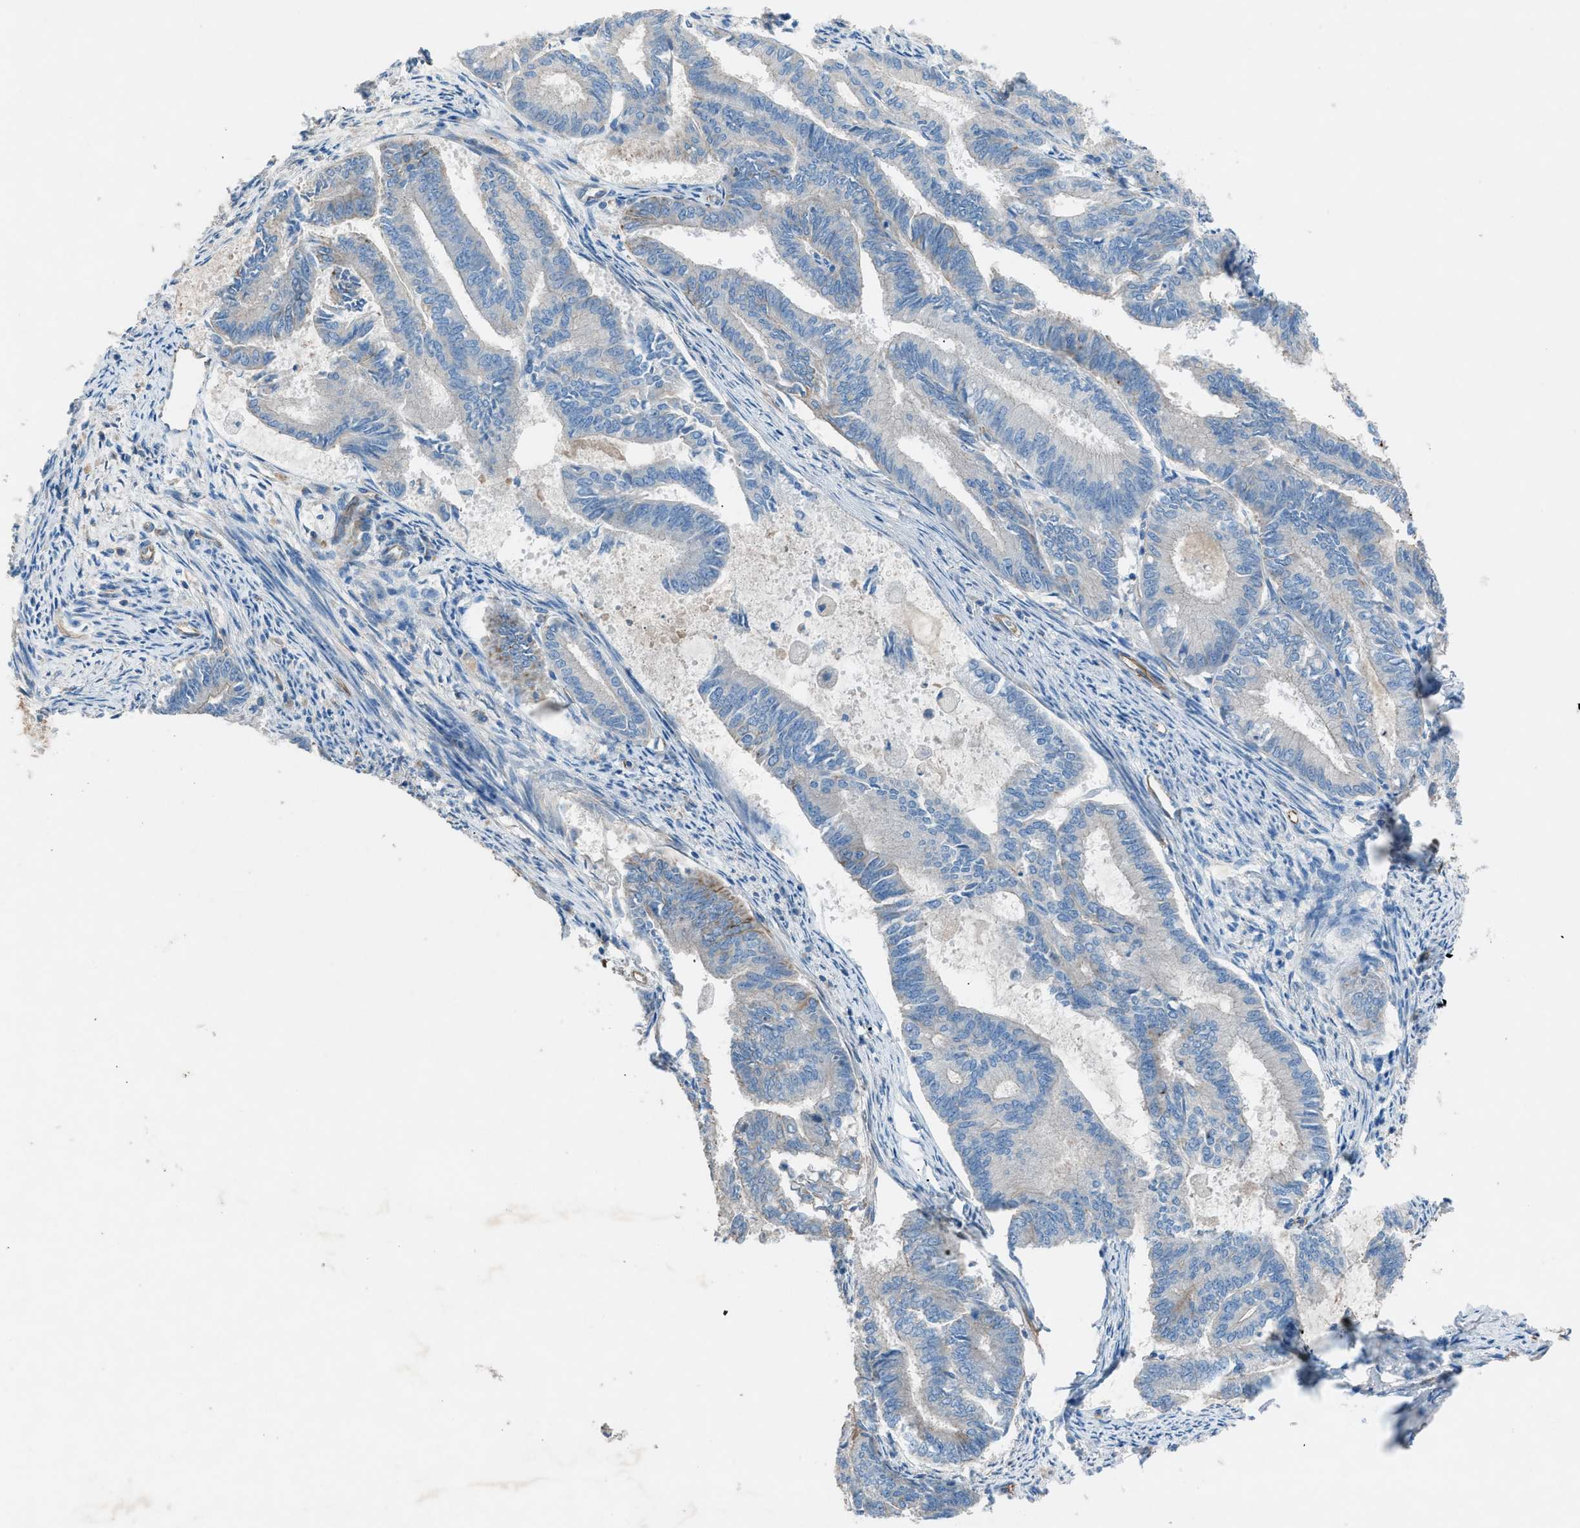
{"staining": {"intensity": "negative", "quantity": "none", "location": "none"}, "tissue": "endometrial cancer", "cell_type": "Tumor cells", "image_type": "cancer", "snomed": [{"axis": "morphology", "description": "Adenocarcinoma, NOS"}, {"axis": "topography", "description": "Endometrium"}], "caption": "The histopathology image exhibits no significant expression in tumor cells of adenocarcinoma (endometrial). Nuclei are stained in blue.", "gene": "CABP7", "patient": {"sex": "female", "age": 86}}